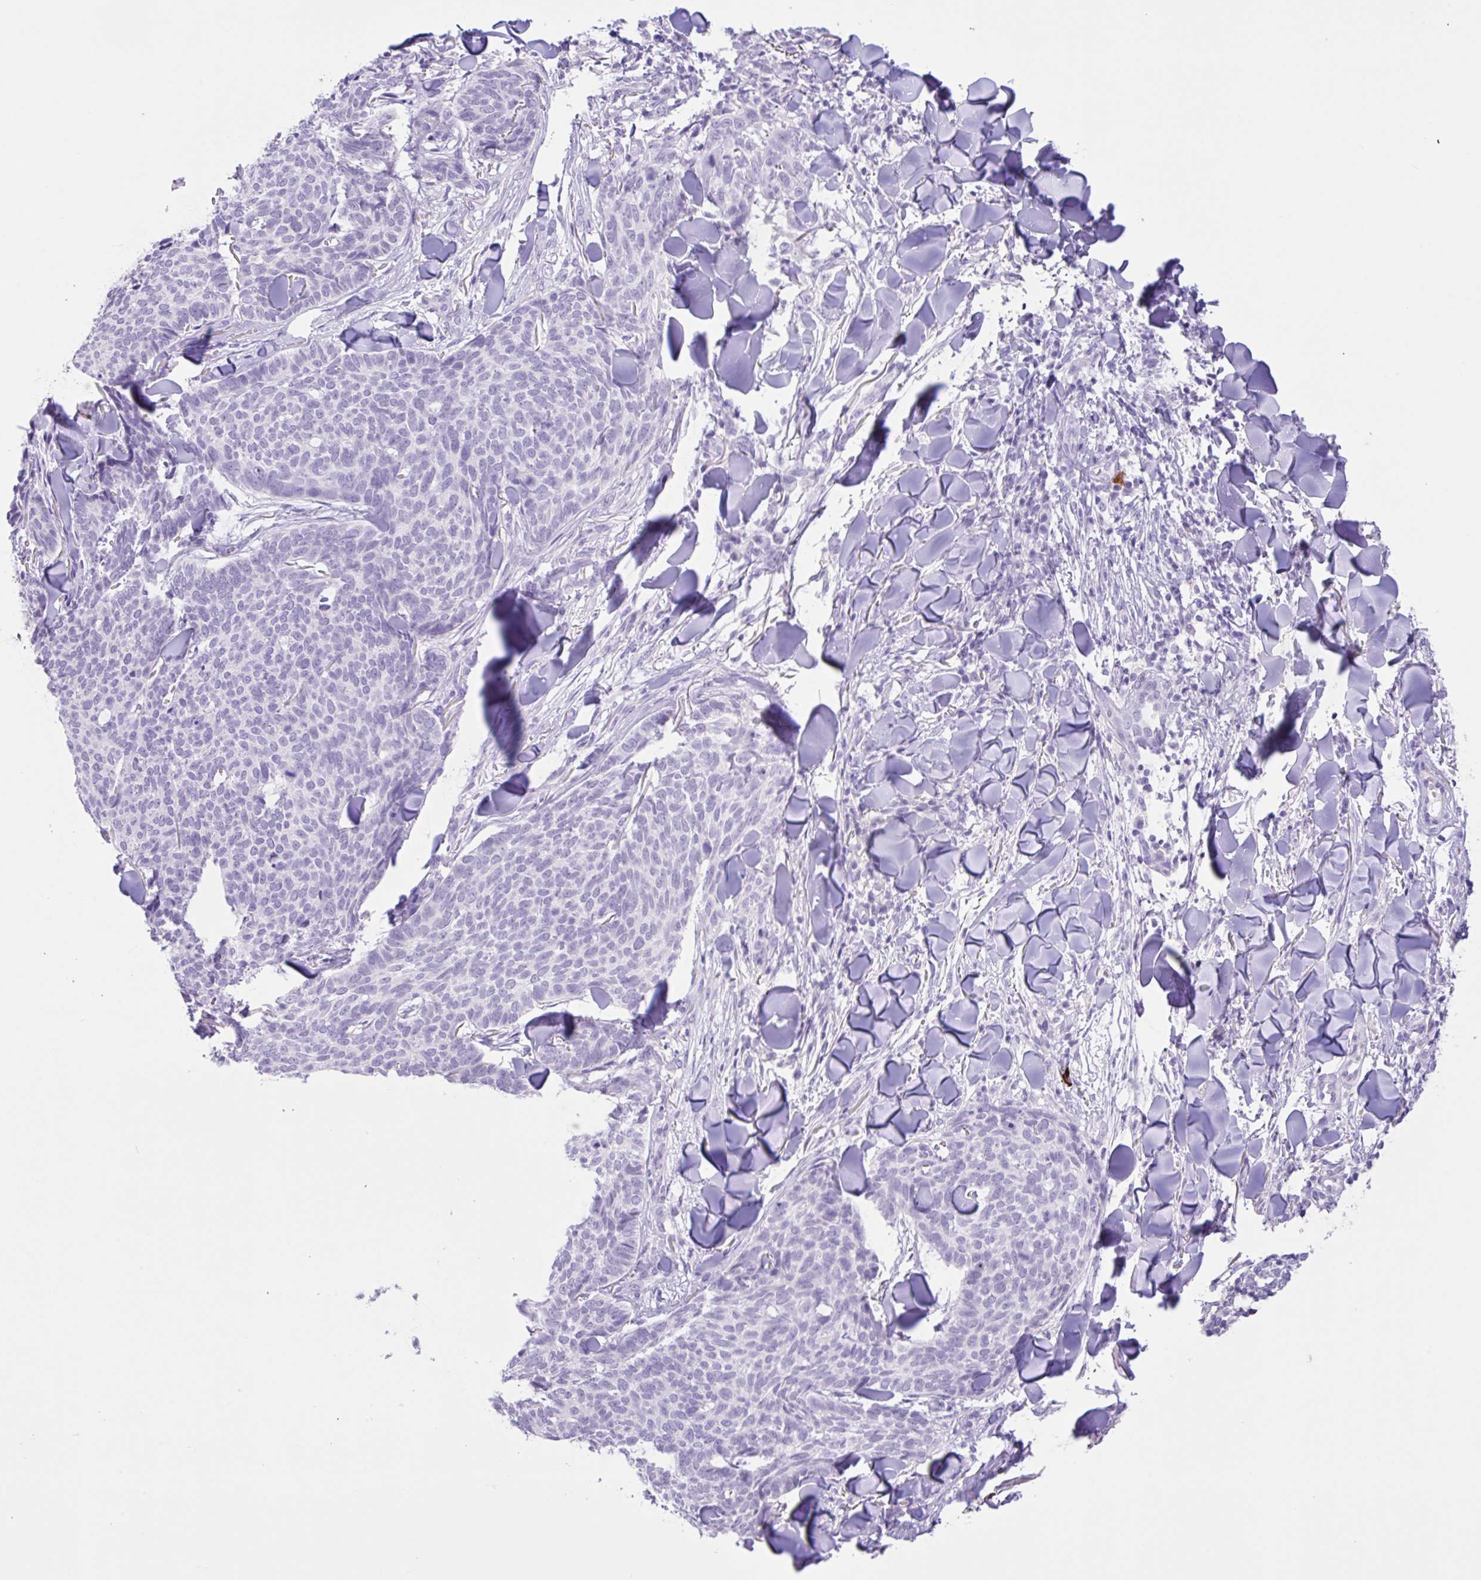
{"staining": {"intensity": "negative", "quantity": "none", "location": "none"}, "tissue": "skin cancer", "cell_type": "Tumor cells", "image_type": "cancer", "snomed": [{"axis": "morphology", "description": "Normal tissue, NOS"}, {"axis": "morphology", "description": "Basal cell carcinoma"}, {"axis": "topography", "description": "Skin"}], "caption": "There is no significant staining in tumor cells of basal cell carcinoma (skin).", "gene": "CST11", "patient": {"sex": "male", "age": 50}}